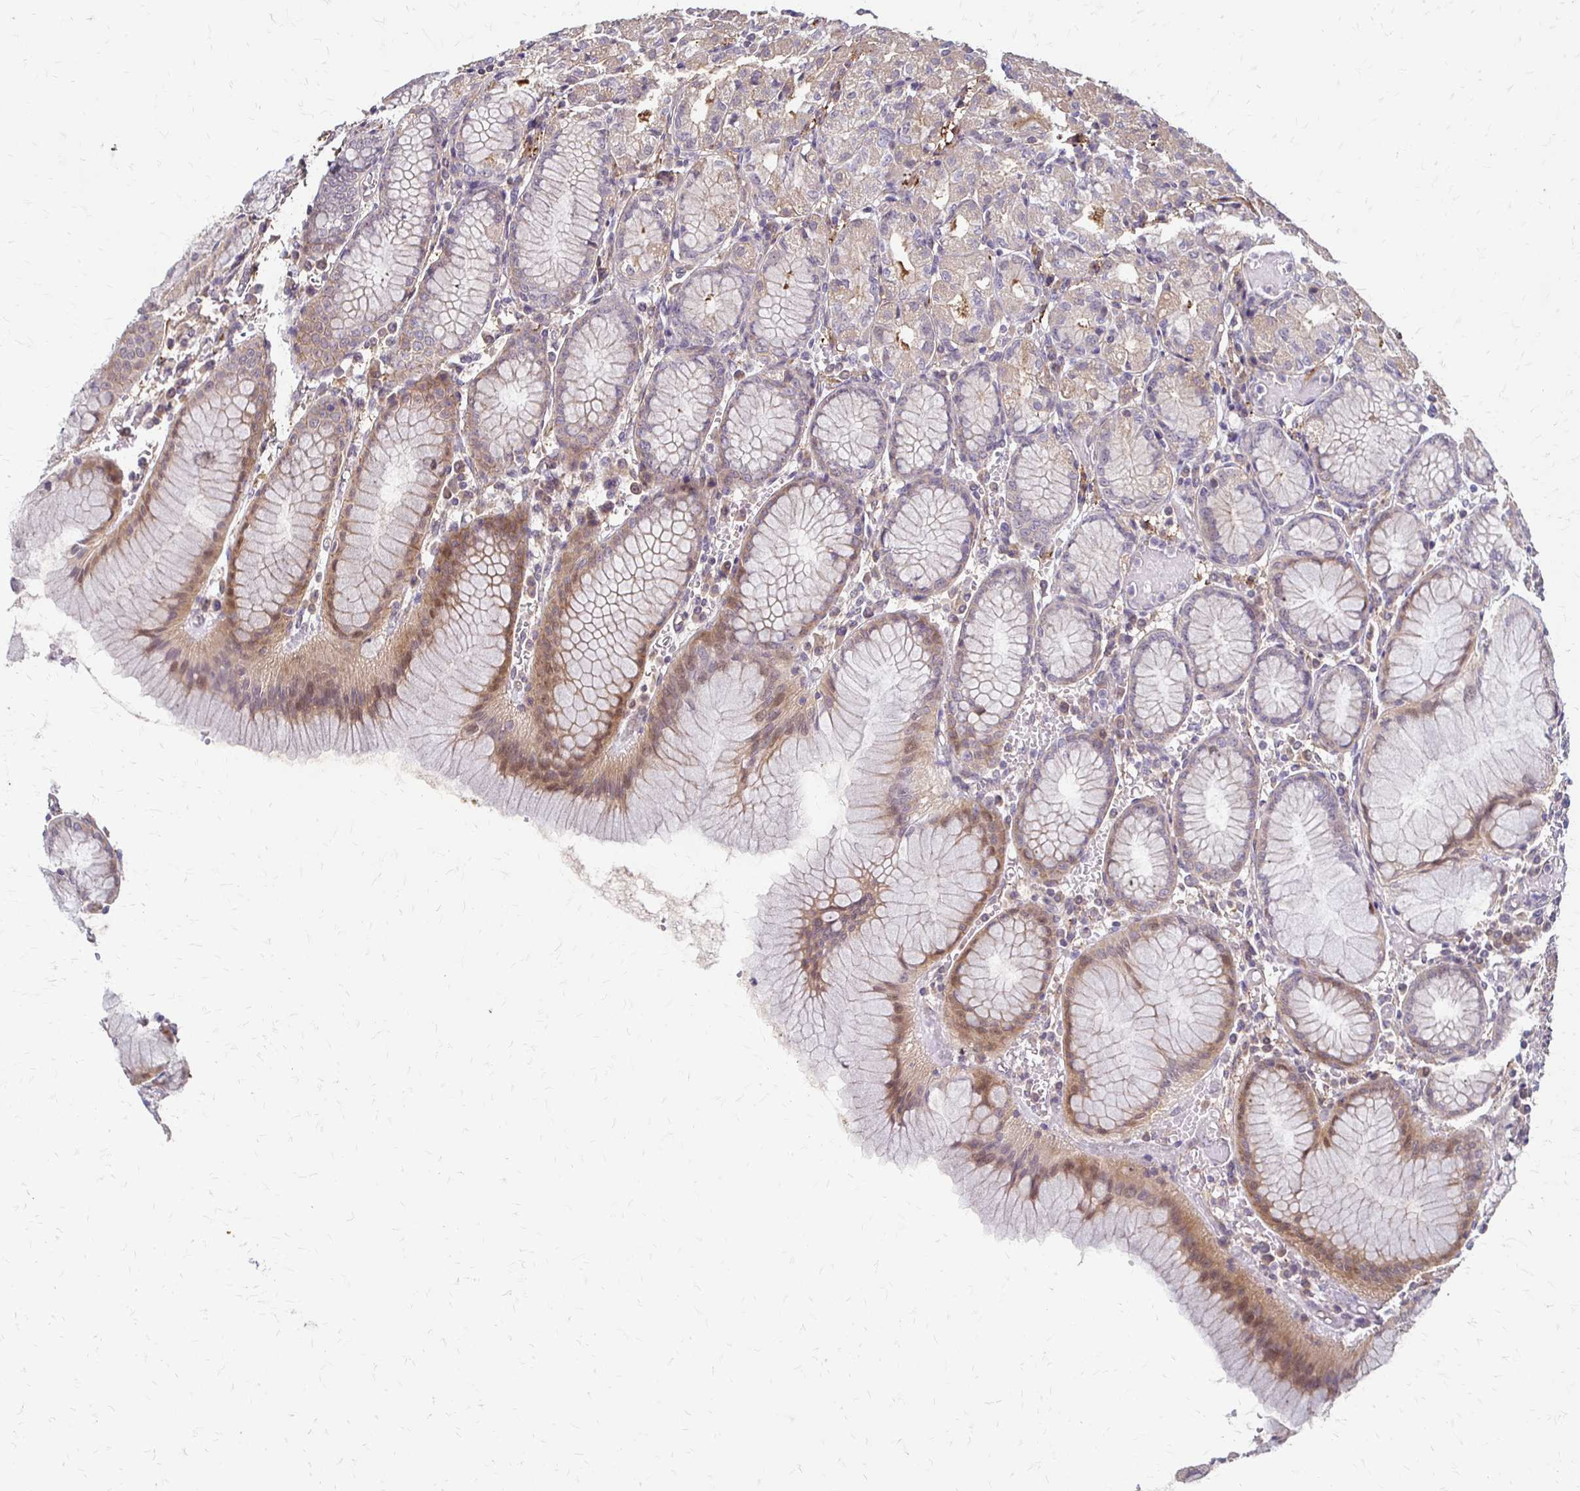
{"staining": {"intensity": "moderate", "quantity": "<25%", "location": "cytoplasmic/membranous"}, "tissue": "stomach", "cell_type": "Glandular cells", "image_type": "normal", "snomed": [{"axis": "morphology", "description": "Normal tissue, NOS"}, {"axis": "topography", "description": "Stomach"}], "caption": "Protein staining of unremarkable stomach exhibits moderate cytoplasmic/membranous positivity in about <25% of glandular cells.", "gene": "CFL2", "patient": {"sex": "female", "age": 57}}